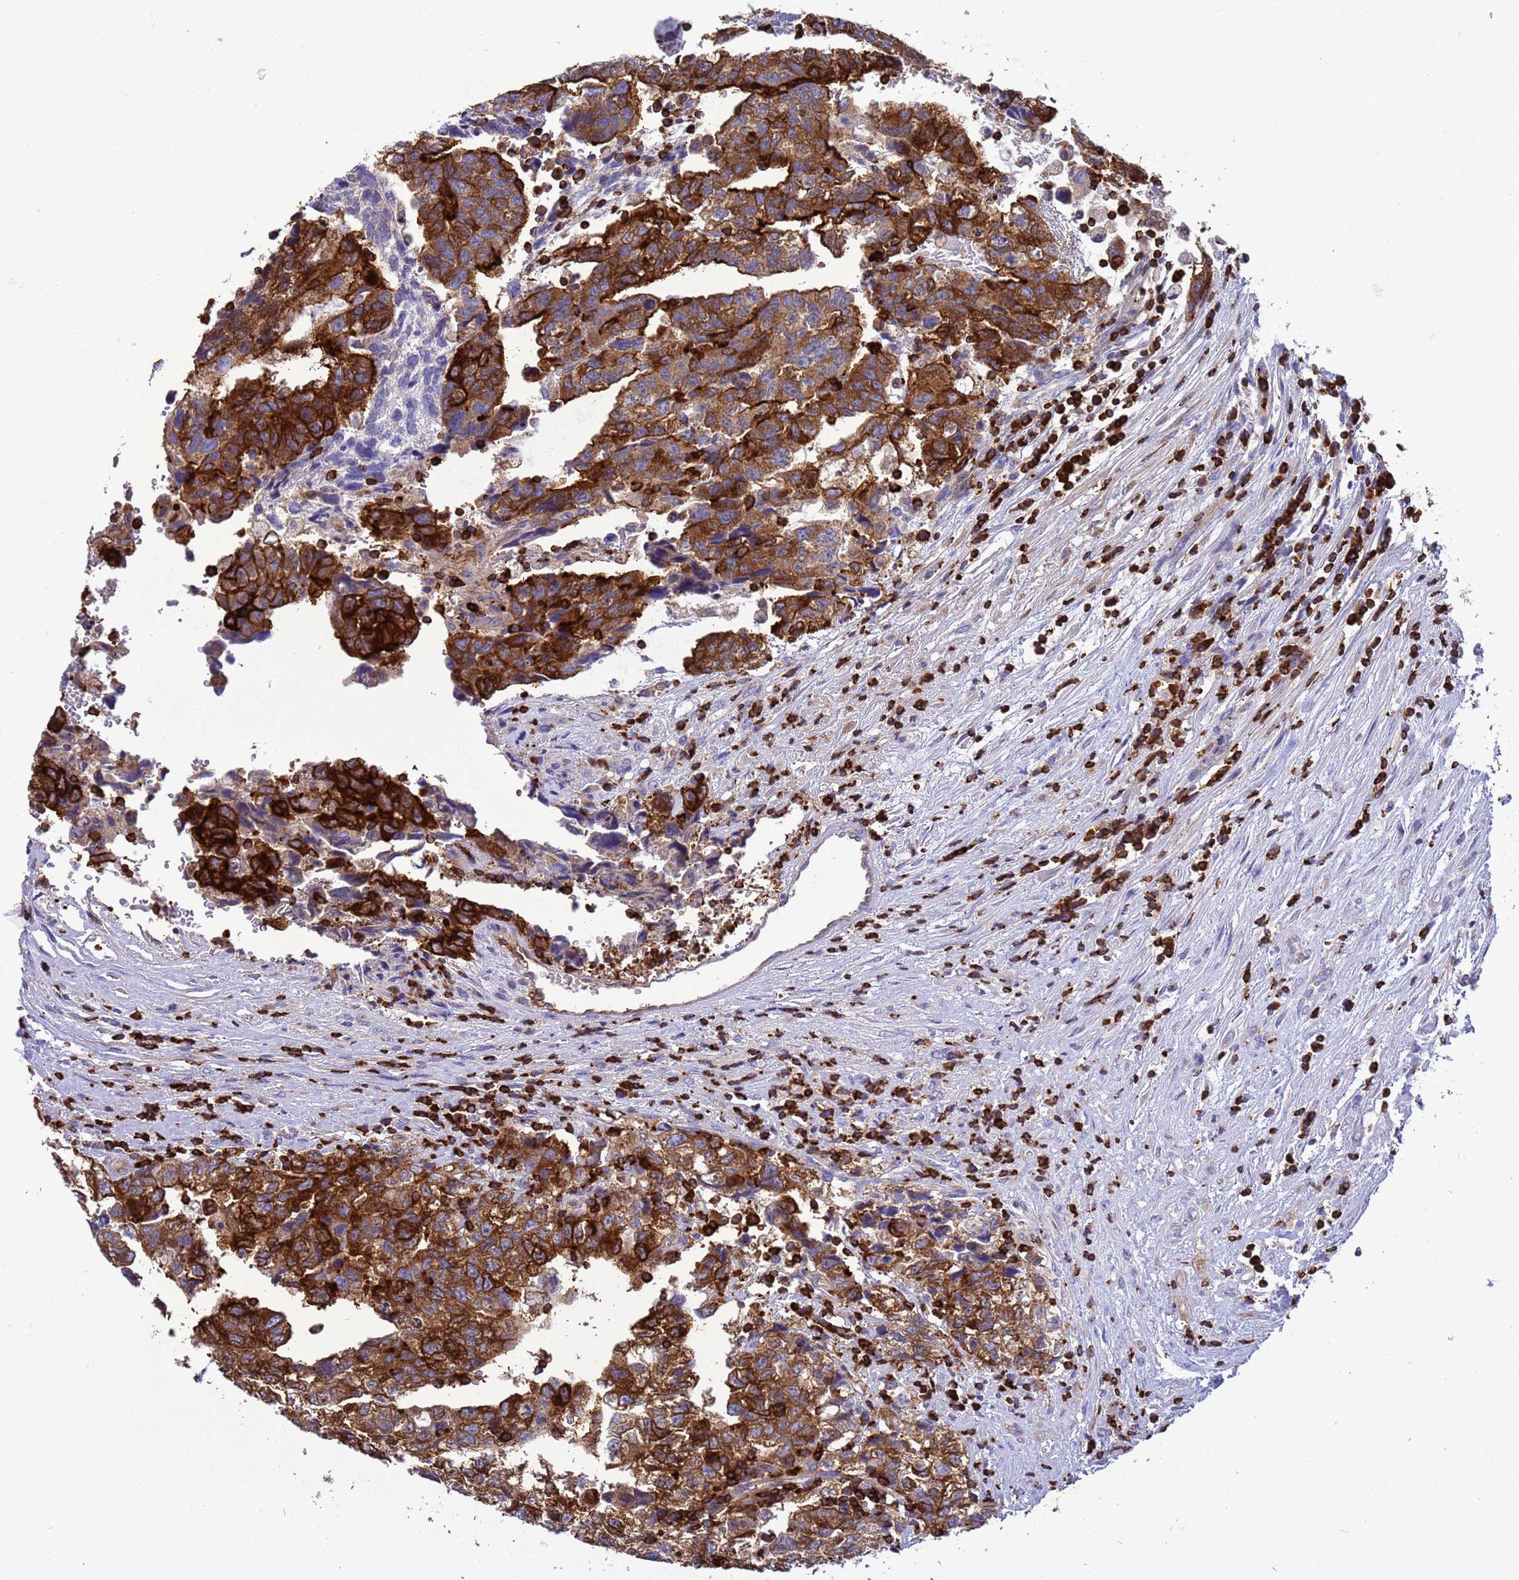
{"staining": {"intensity": "strong", "quantity": ">75%", "location": "cytoplasmic/membranous"}, "tissue": "testis cancer", "cell_type": "Tumor cells", "image_type": "cancer", "snomed": [{"axis": "morphology", "description": "Carcinoma, Embryonal, NOS"}, {"axis": "topography", "description": "Testis"}], "caption": "Immunohistochemical staining of human testis embryonal carcinoma exhibits strong cytoplasmic/membranous protein staining in approximately >75% of tumor cells.", "gene": "EZR", "patient": {"sex": "male", "age": 36}}